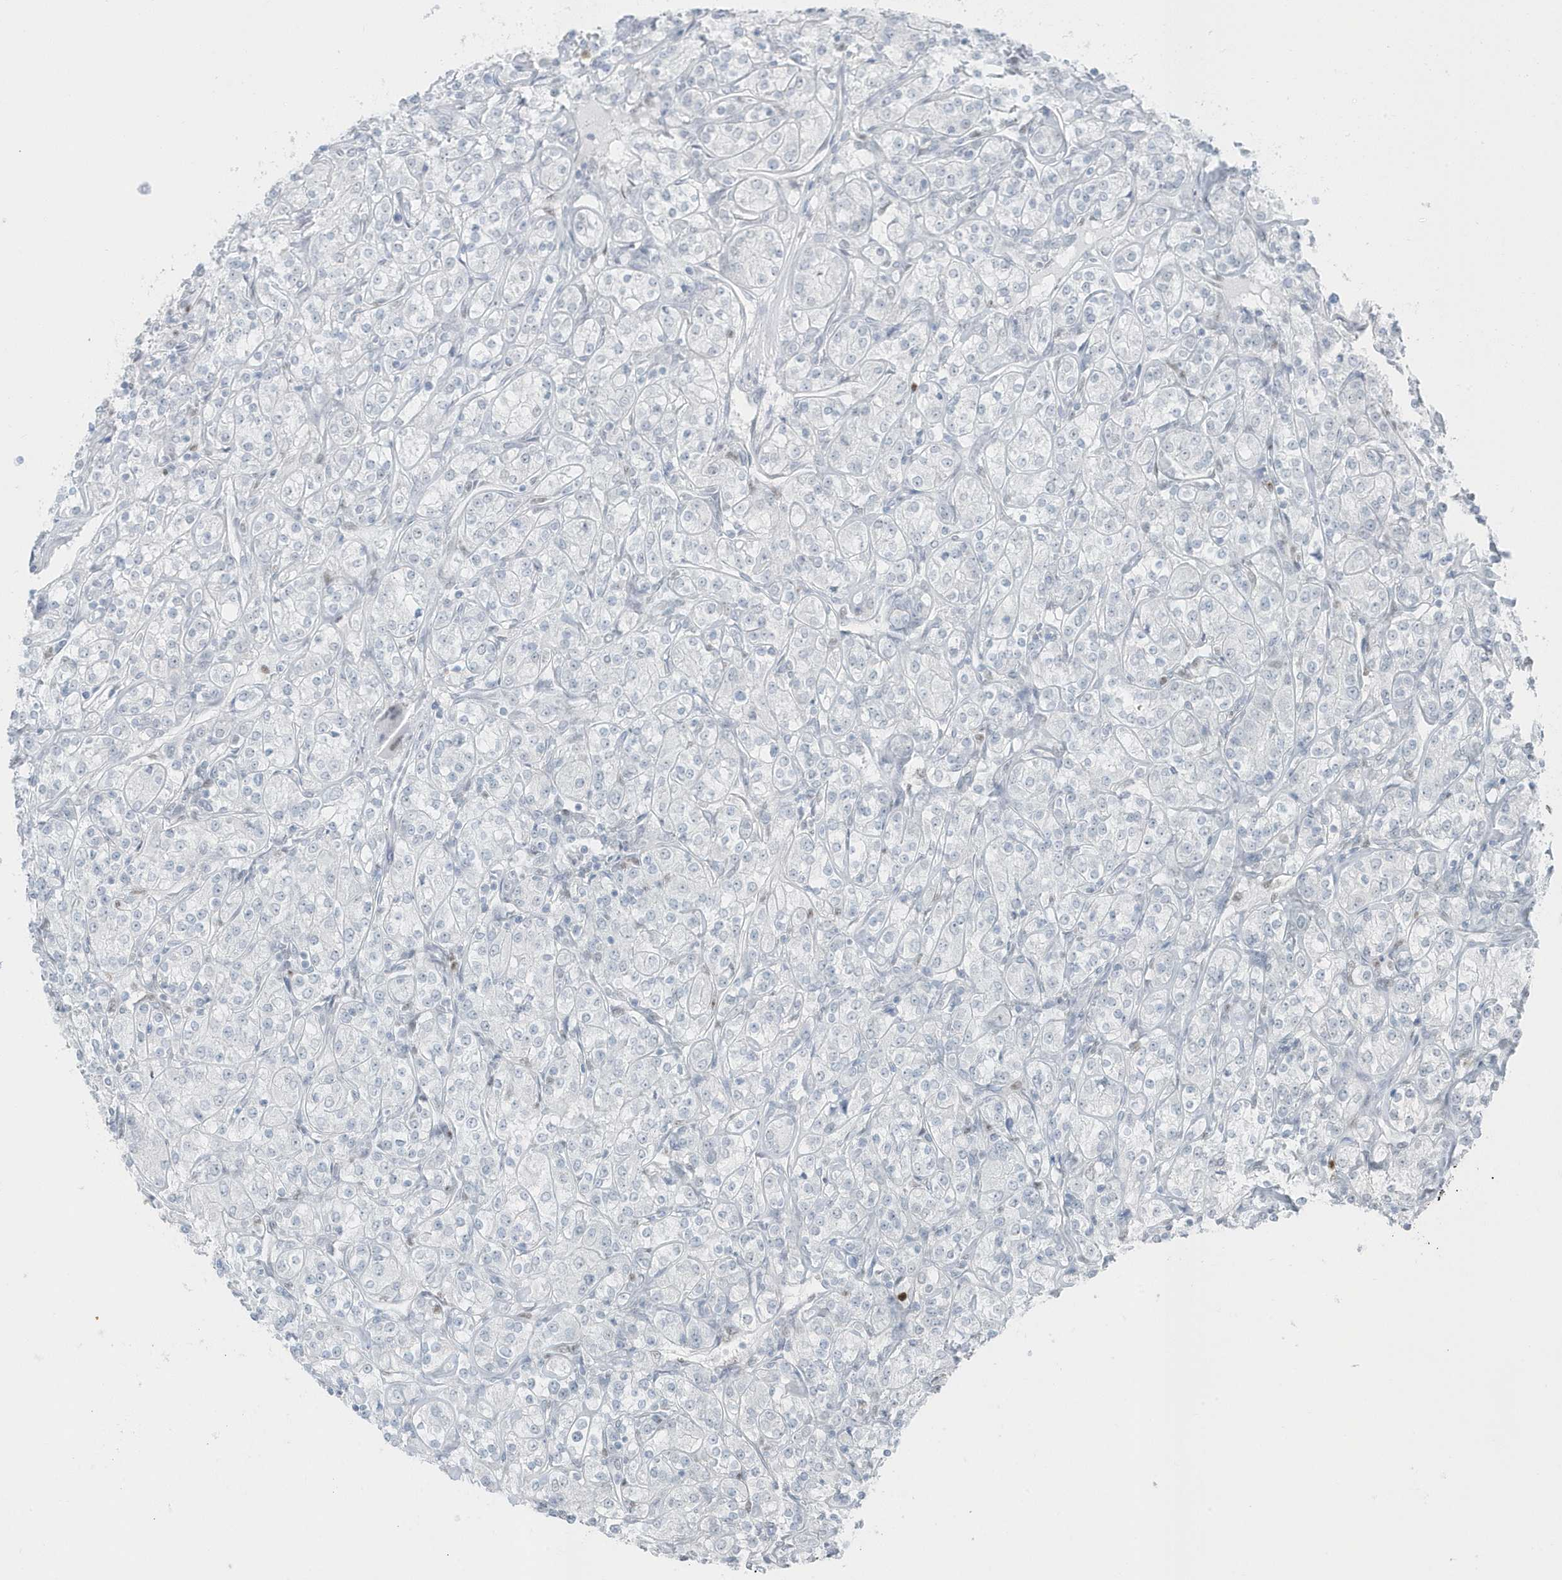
{"staining": {"intensity": "negative", "quantity": "none", "location": "none"}, "tissue": "renal cancer", "cell_type": "Tumor cells", "image_type": "cancer", "snomed": [{"axis": "morphology", "description": "Adenocarcinoma, NOS"}, {"axis": "topography", "description": "Kidney"}], "caption": "DAB (3,3'-diaminobenzidine) immunohistochemical staining of renal adenocarcinoma shows no significant positivity in tumor cells.", "gene": "SMIM34", "patient": {"sex": "male", "age": 77}}